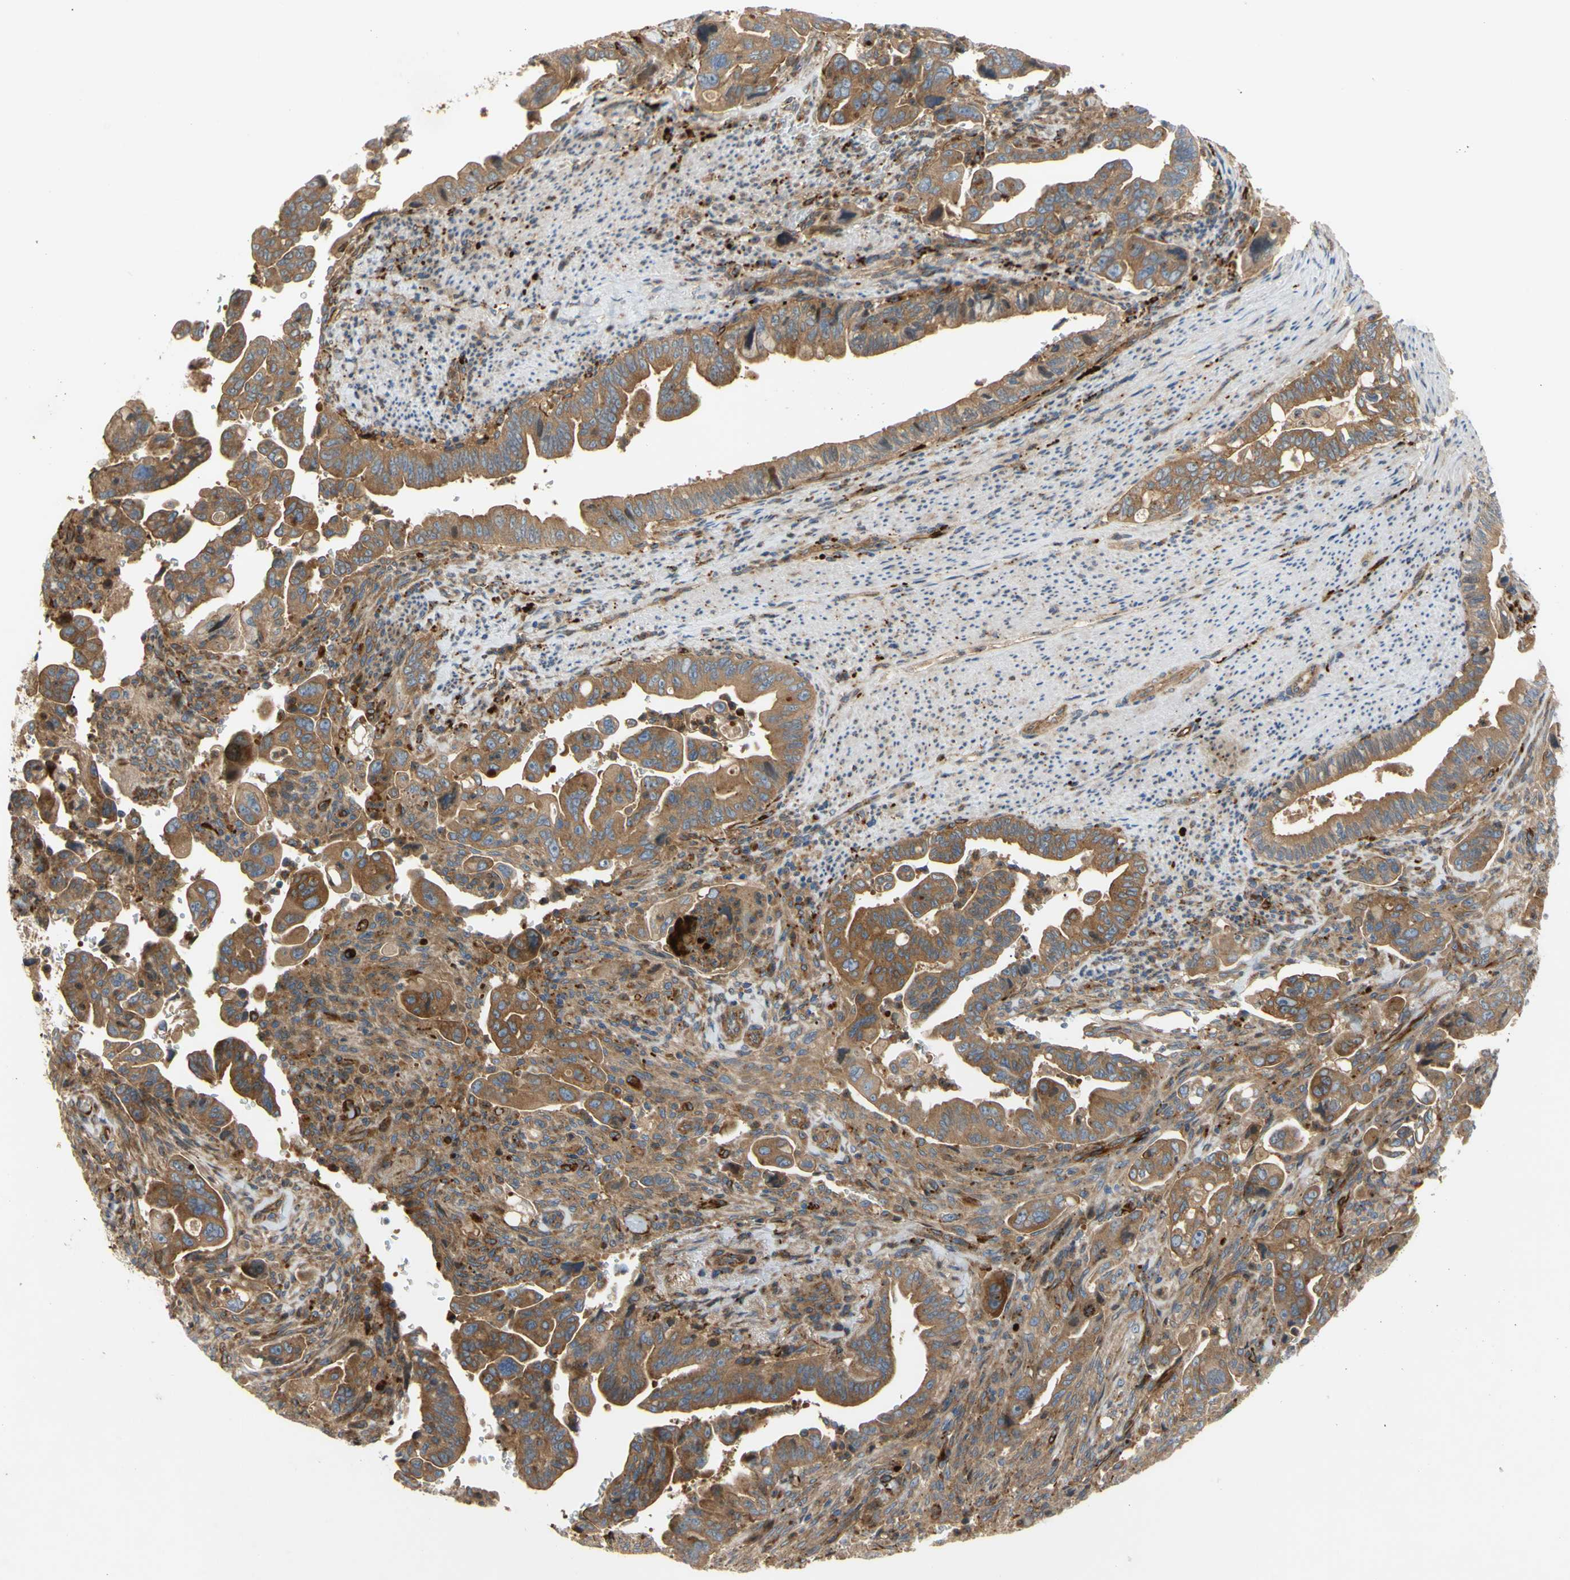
{"staining": {"intensity": "strong", "quantity": "25%-75%", "location": "cytoplasmic/membranous"}, "tissue": "pancreatic cancer", "cell_type": "Tumor cells", "image_type": "cancer", "snomed": [{"axis": "morphology", "description": "Adenocarcinoma, NOS"}, {"axis": "topography", "description": "Pancreas"}], "caption": "Protein analysis of pancreatic cancer (adenocarcinoma) tissue reveals strong cytoplasmic/membranous staining in about 25%-75% of tumor cells. (Brightfield microscopy of DAB IHC at high magnification).", "gene": "TUBG2", "patient": {"sex": "male", "age": 70}}